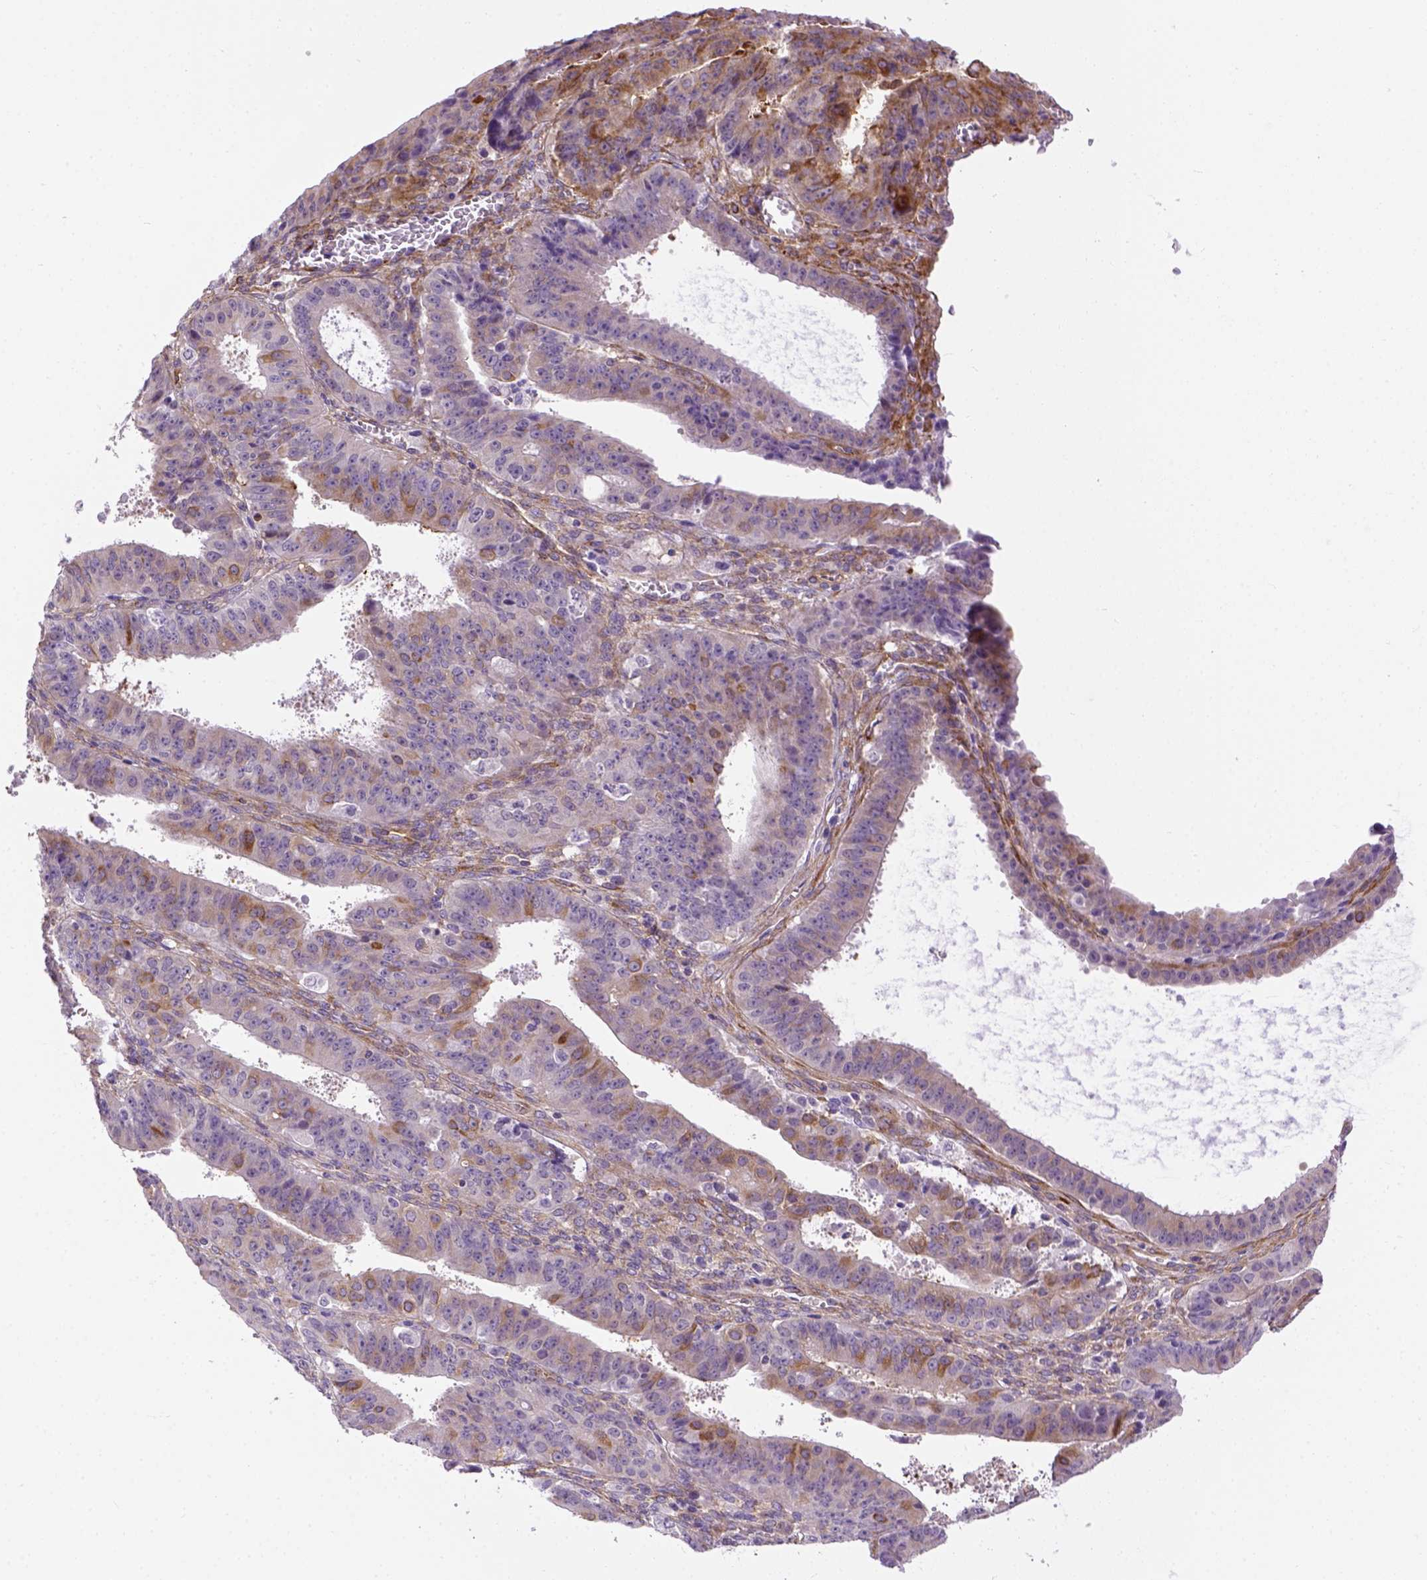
{"staining": {"intensity": "moderate", "quantity": "<25%", "location": "cytoplasmic/membranous"}, "tissue": "ovarian cancer", "cell_type": "Tumor cells", "image_type": "cancer", "snomed": [{"axis": "morphology", "description": "Carcinoma, endometroid"}, {"axis": "topography", "description": "Ovary"}], "caption": "Protein expression analysis of human ovarian endometroid carcinoma reveals moderate cytoplasmic/membranous expression in about <25% of tumor cells. (Stains: DAB (3,3'-diaminobenzidine) in brown, nuclei in blue, Microscopy: brightfield microscopy at high magnification).", "gene": "KAZN", "patient": {"sex": "female", "age": 42}}